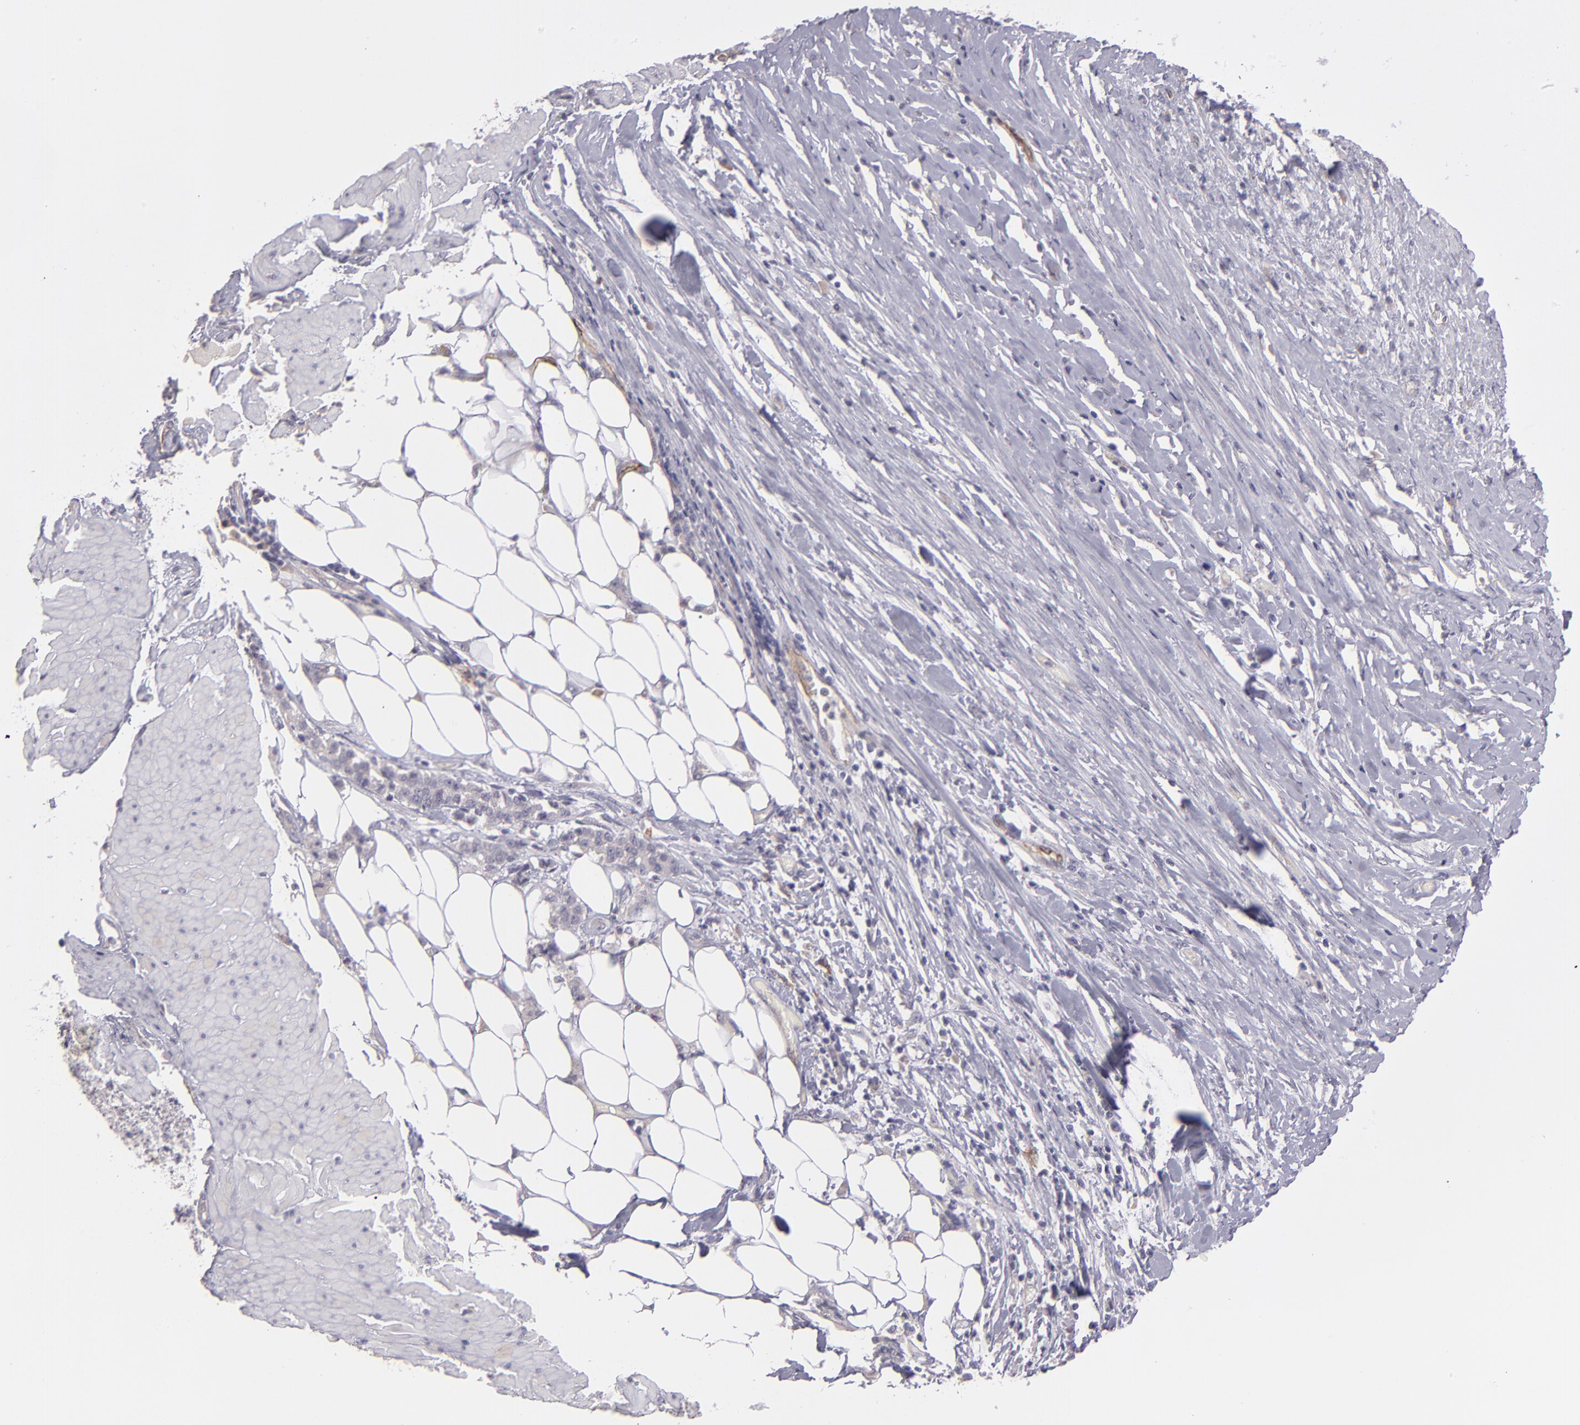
{"staining": {"intensity": "negative", "quantity": "none", "location": "none"}, "tissue": "stomach cancer", "cell_type": "Tumor cells", "image_type": "cancer", "snomed": [{"axis": "morphology", "description": "Adenocarcinoma, NOS"}, {"axis": "topography", "description": "Stomach, lower"}], "caption": "DAB immunohistochemical staining of stomach adenocarcinoma reveals no significant staining in tumor cells.", "gene": "THBD", "patient": {"sex": "male", "age": 88}}